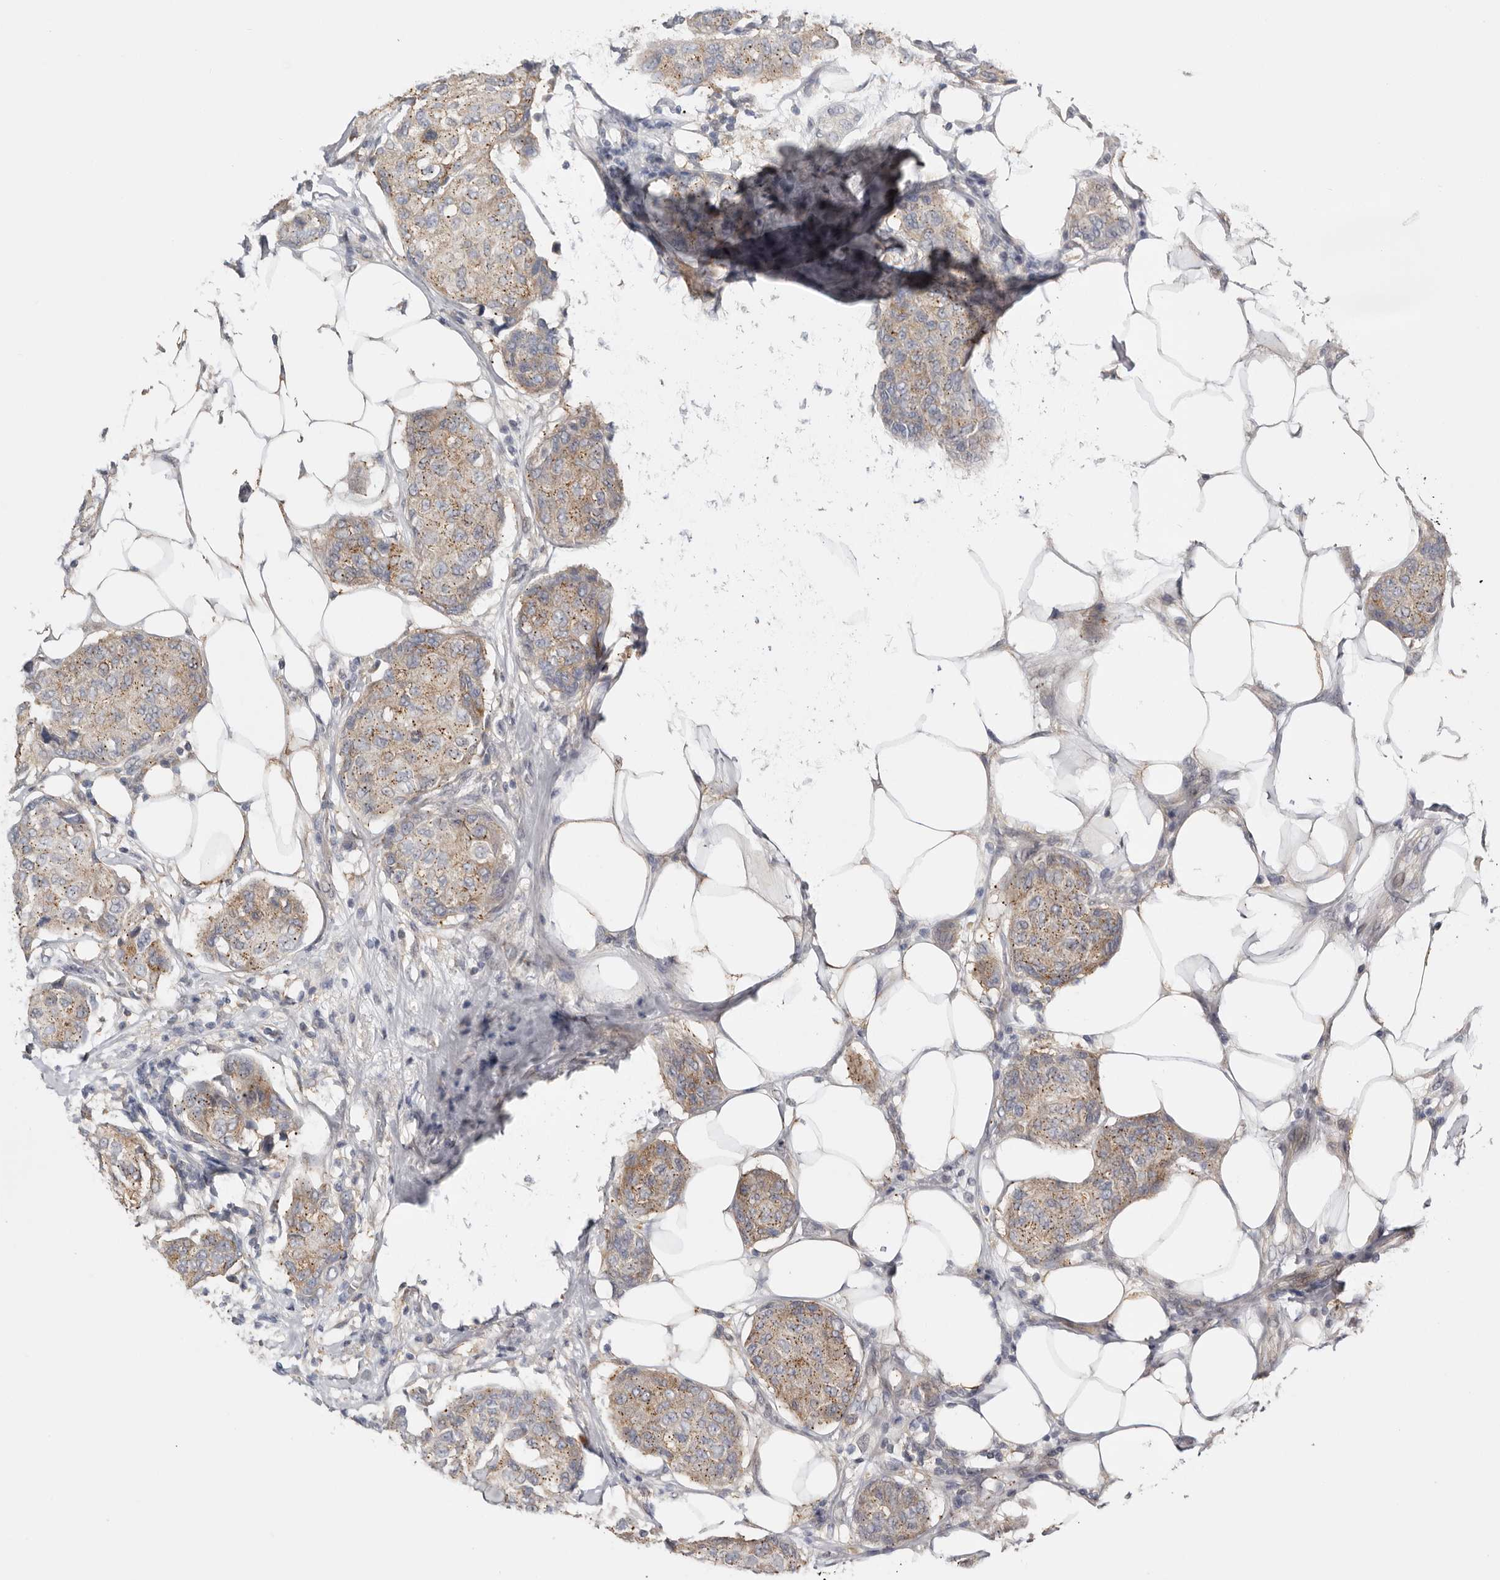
{"staining": {"intensity": "moderate", "quantity": ">75%", "location": "cytoplasmic/membranous"}, "tissue": "breast cancer", "cell_type": "Tumor cells", "image_type": "cancer", "snomed": [{"axis": "morphology", "description": "Duct carcinoma"}, {"axis": "topography", "description": "Breast"}], "caption": "Approximately >75% of tumor cells in breast invasive ductal carcinoma exhibit moderate cytoplasmic/membranous protein staining as visualized by brown immunohistochemical staining.", "gene": "MSRB2", "patient": {"sex": "female", "age": 80}}